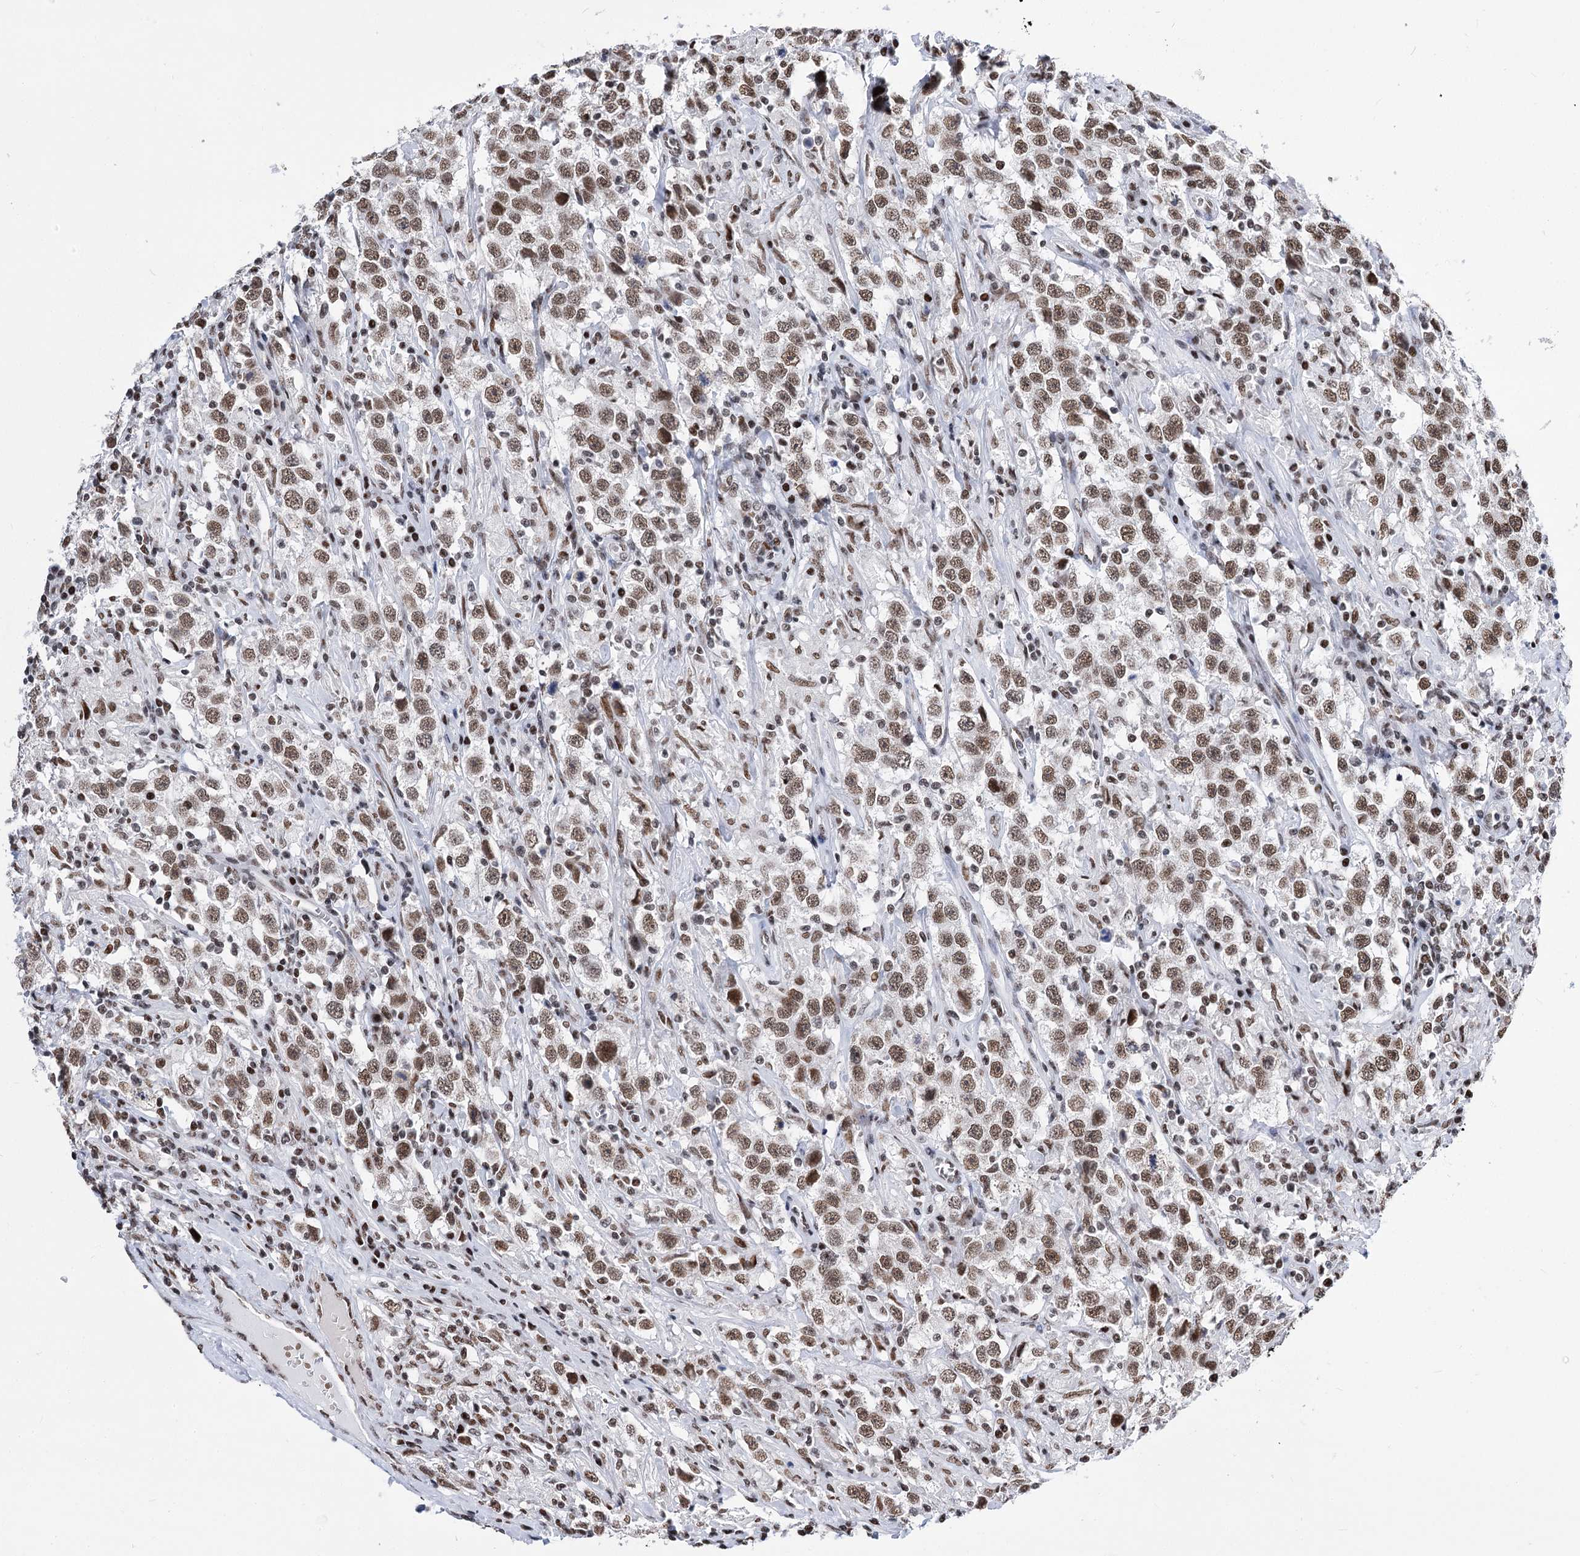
{"staining": {"intensity": "moderate", "quantity": ">75%", "location": "nuclear"}, "tissue": "testis cancer", "cell_type": "Tumor cells", "image_type": "cancer", "snomed": [{"axis": "morphology", "description": "Seminoma, NOS"}, {"axis": "topography", "description": "Testis"}], "caption": "Seminoma (testis) stained with a protein marker displays moderate staining in tumor cells.", "gene": "POU4F3", "patient": {"sex": "male", "age": 41}}